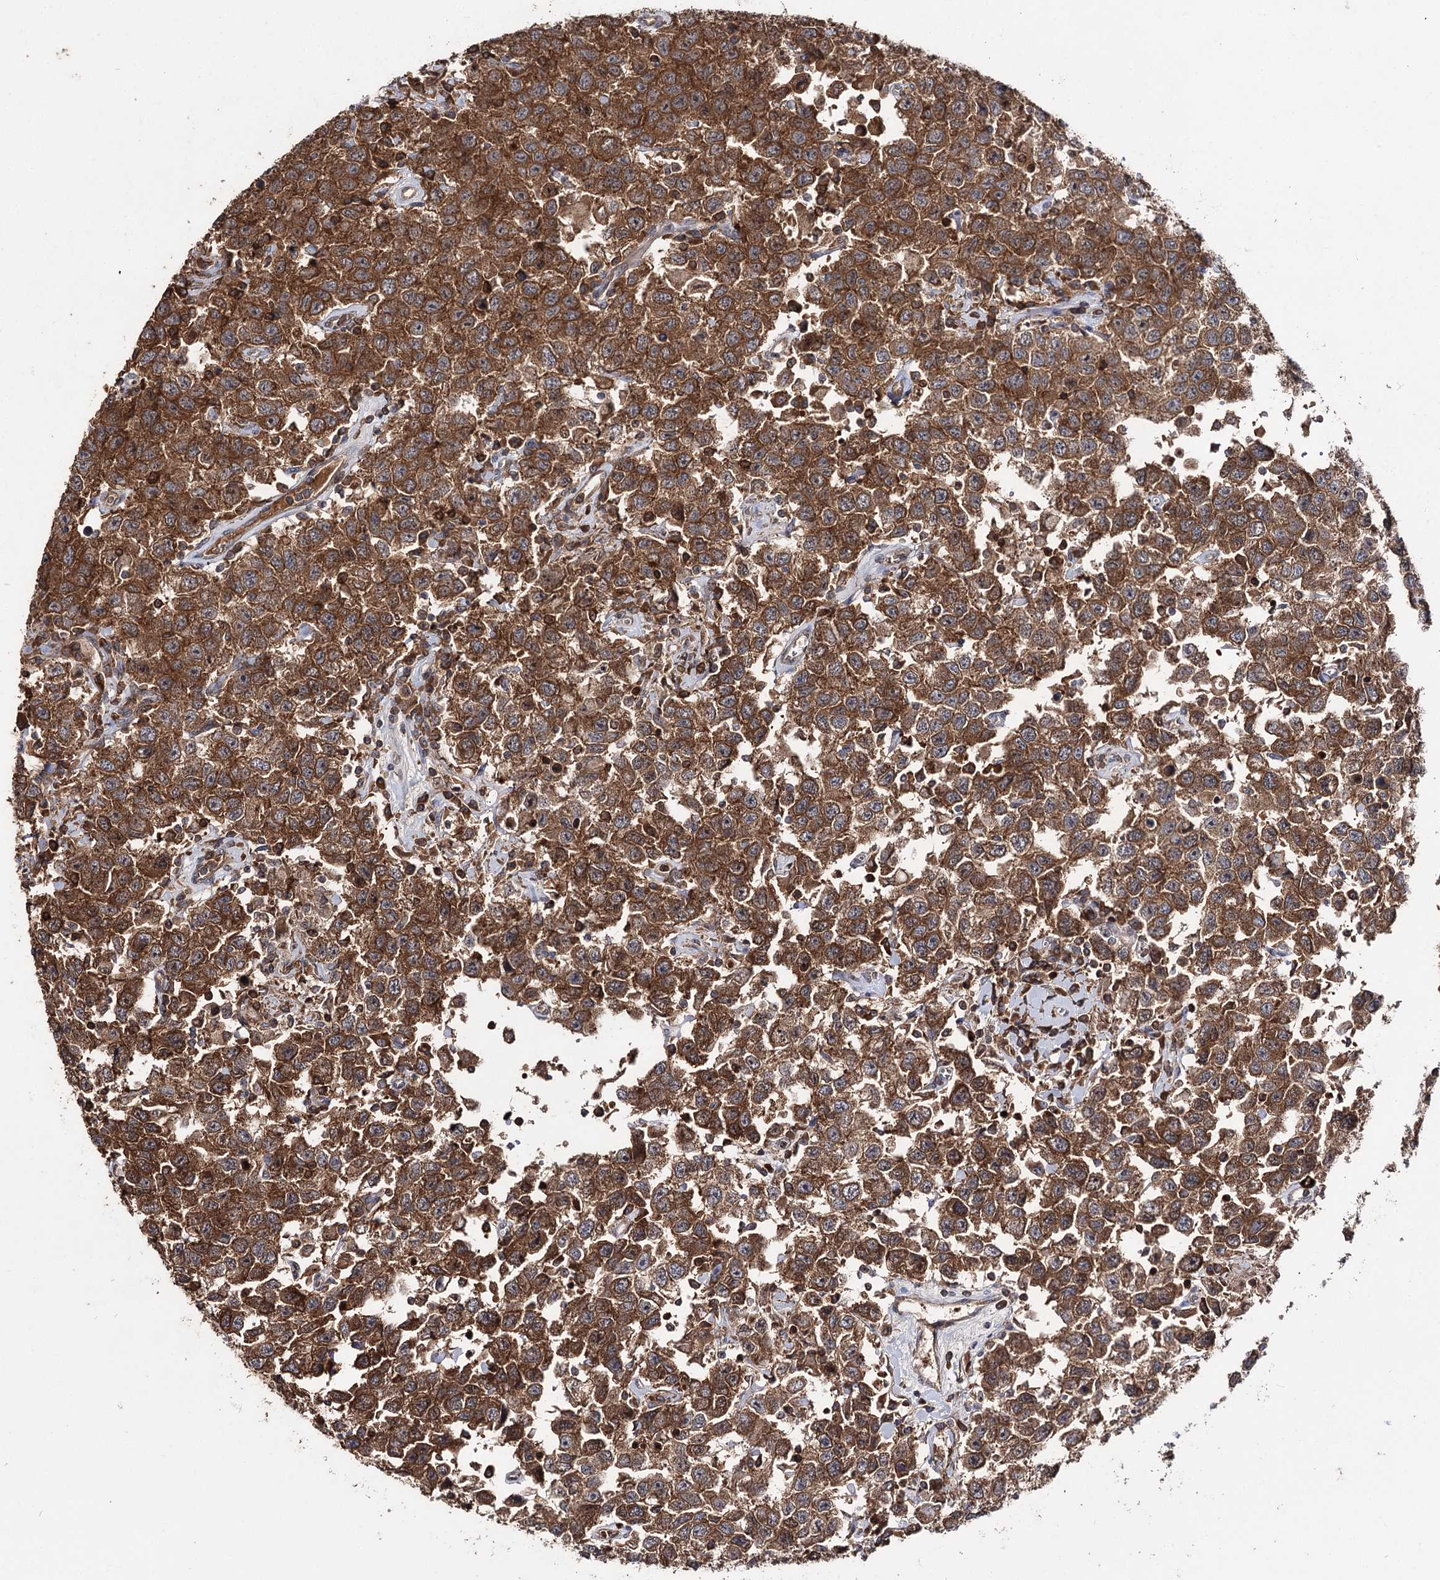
{"staining": {"intensity": "moderate", "quantity": ">75%", "location": "cytoplasmic/membranous"}, "tissue": "testis cancer", "cell_type": "Tumor cells", "image_type": "cancer", "snomed": [{"axis": "morphology", "description": "Seminoma, NOS"}, {"axis": "topography", "description": "Testis"}], "caption": "IHC staining of seminoma (testis), which reveals medium levels of moderate cytoplasmic/membranous staining in approximately >75% of tumor cells indicating moderate cytoplasmic/membranous protein staining. The staining was performed using DAB (3,3'-diaminobenzidine) (brown) for protein detection and nuclei were counterstained in hematoxylin (blue).", "gene": "FAM53B", "patient": {"sex": "male", "age": 41}}